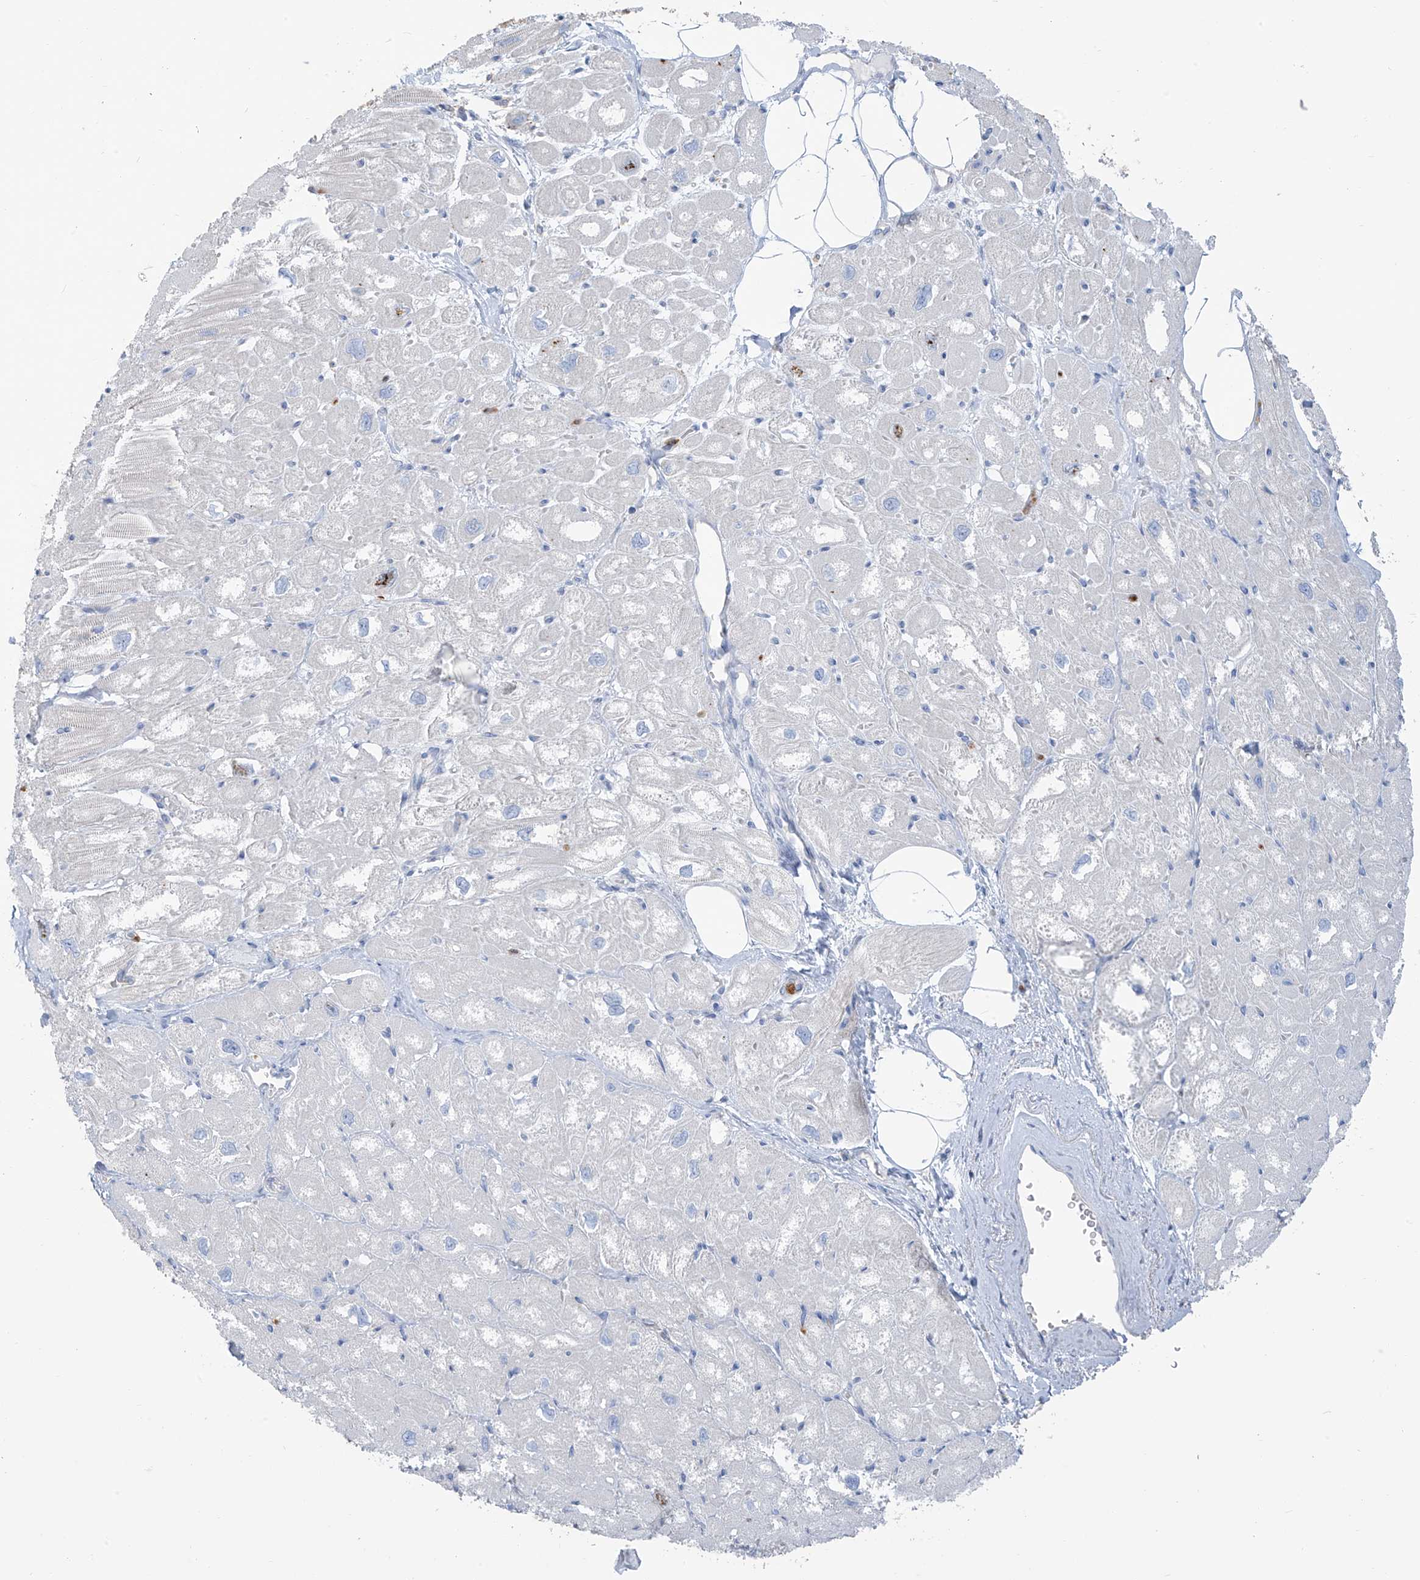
{"staining": {"intensity": "negative", "quantity": "none", "location": "none"}, "tissue": "heart muscle", "cell_type": "Cardiomyocytes", "image_type": "normal", "snomed": [{"axis": "morphology", "description": "Normal tissue, NOS"}, {"axis": "topography", "description": "Heart"}], "caption": "IHC histopathology image of benign heart muscle: human heart muscle stained with DAB (3,3'-diaminobenzidine) reveals no significant protein positivity in cardiomyocytes. (DAB (3,3'-diaminobenzidine) immunohistochemistry (IHC) visualized using brightfield microscopy, high magnification).", "gene": "PAFAH1B3", "patient": {"sex": "male", "age": 50}}